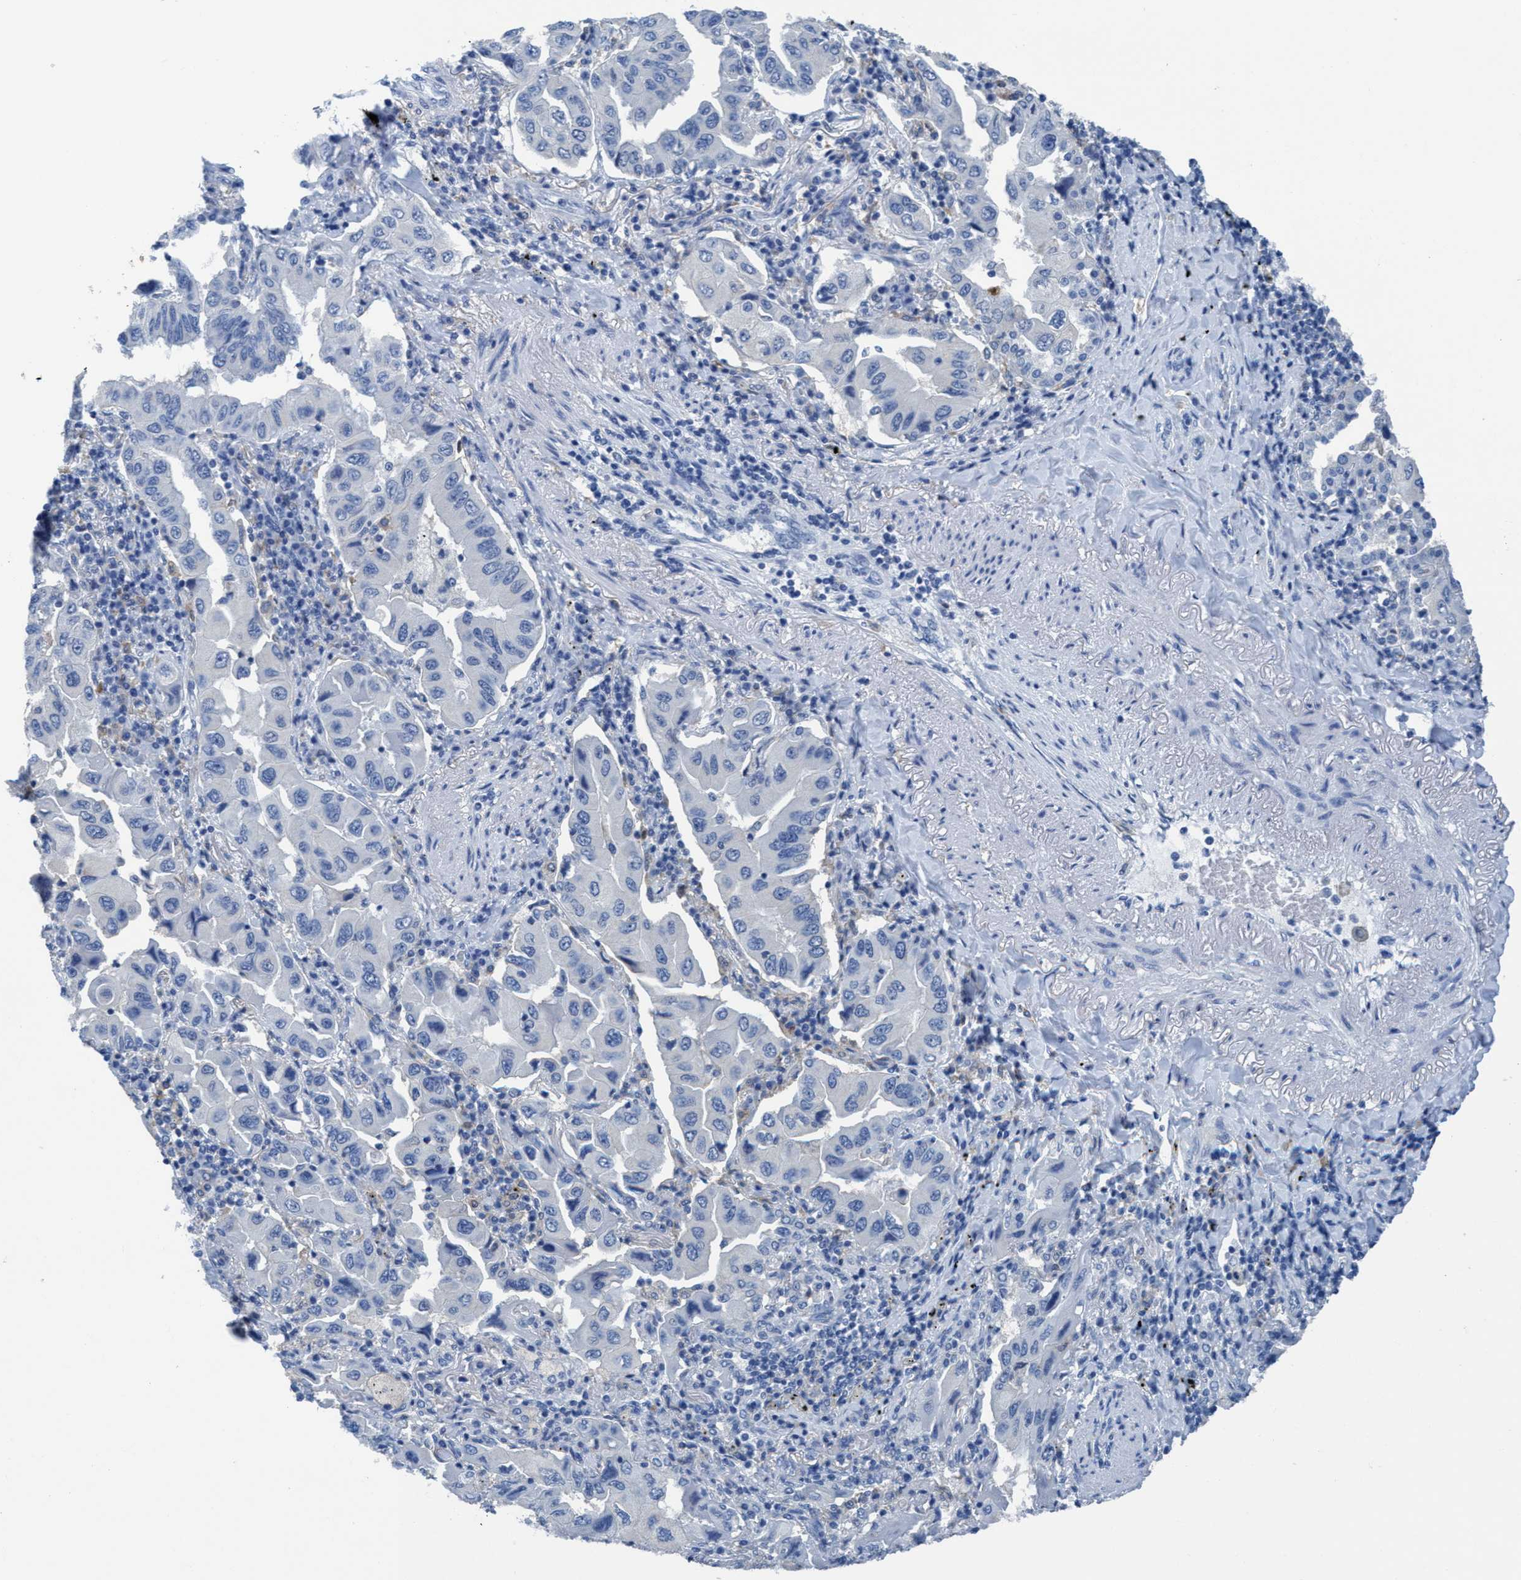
{"staining": {"intensity": "negative", "quantity": "none", "location": "none"}, "tissue": "lung cancer", "cell_type": "Tumor cells", "image_type": "cancer", "snomed": [{"axis": "morphology", "description": "Adenocarcinoma, NOS"}, {"axis": "topography", "description": "Lung"}], "caption": "Lung cancer (adenocarcinoma) stained for a protein using IHC reveals no positivity tumor cells.", "gene": "DNAI1", "patient": {"sex": "female", "age": 65}}